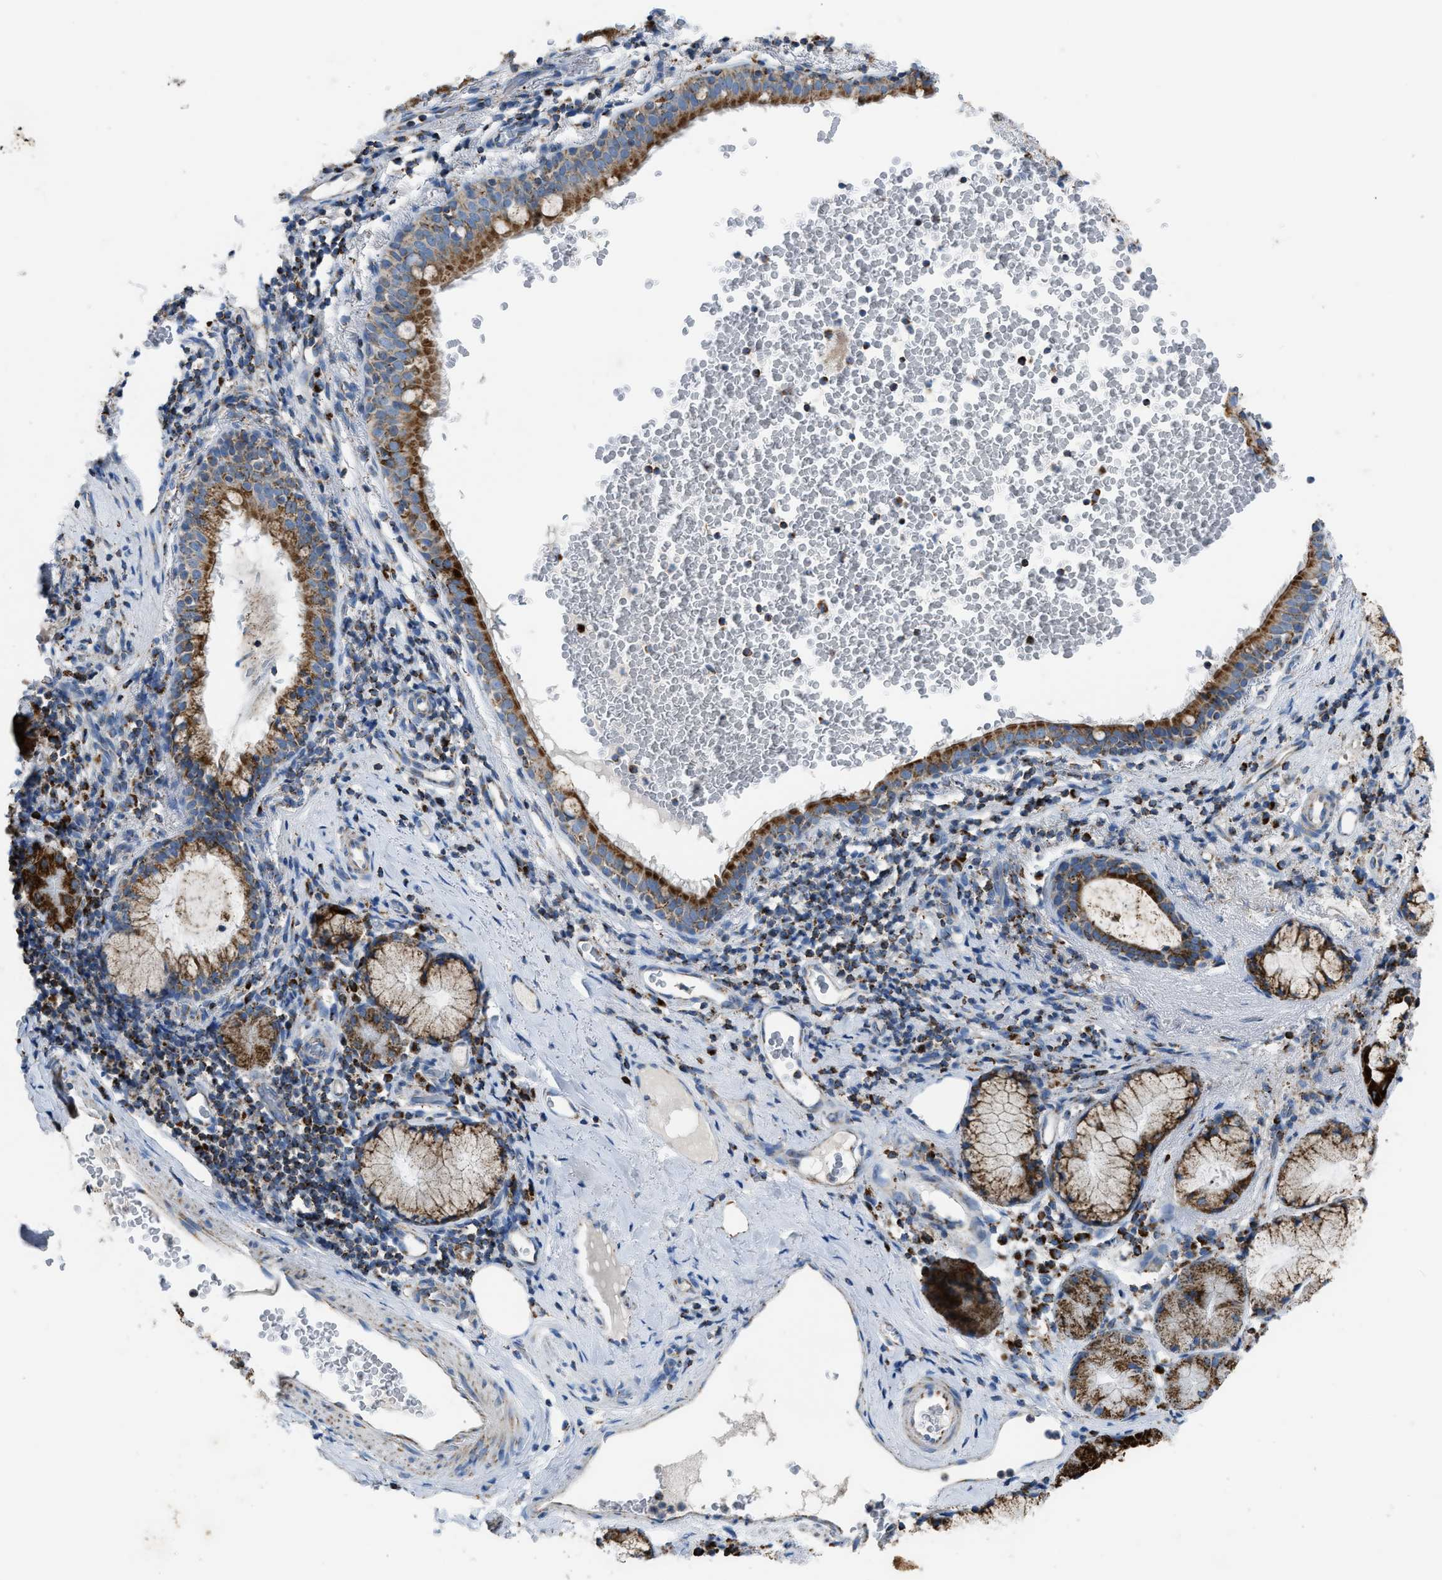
{"staining": {"intensity": "moderate", "quantity": ">75%", "location": "cytoplasmic/membranous"}, "tissue": "bronchus", "cell_type": "Respiratory epithelial cells", "image_type": "normal", "snomed": [{"axis": "morphology", "description": "Normal tissue, NOS"}, {"axis": "morphology", "description": "Inflammation, NOS"}, {"axis": "topography", "description": "Cartilage tissue"}, {"axis": "topography", "description": "Bronchus"}], "caption": "Brown immunohistochemical staining in benign human bronchus exhibits moderate cytoplasmic/membranous positivity in approximately >75% of respiratory epithelial cells.", "gene": "ETFB", "patient": {"sex": "male", "age": 77}}